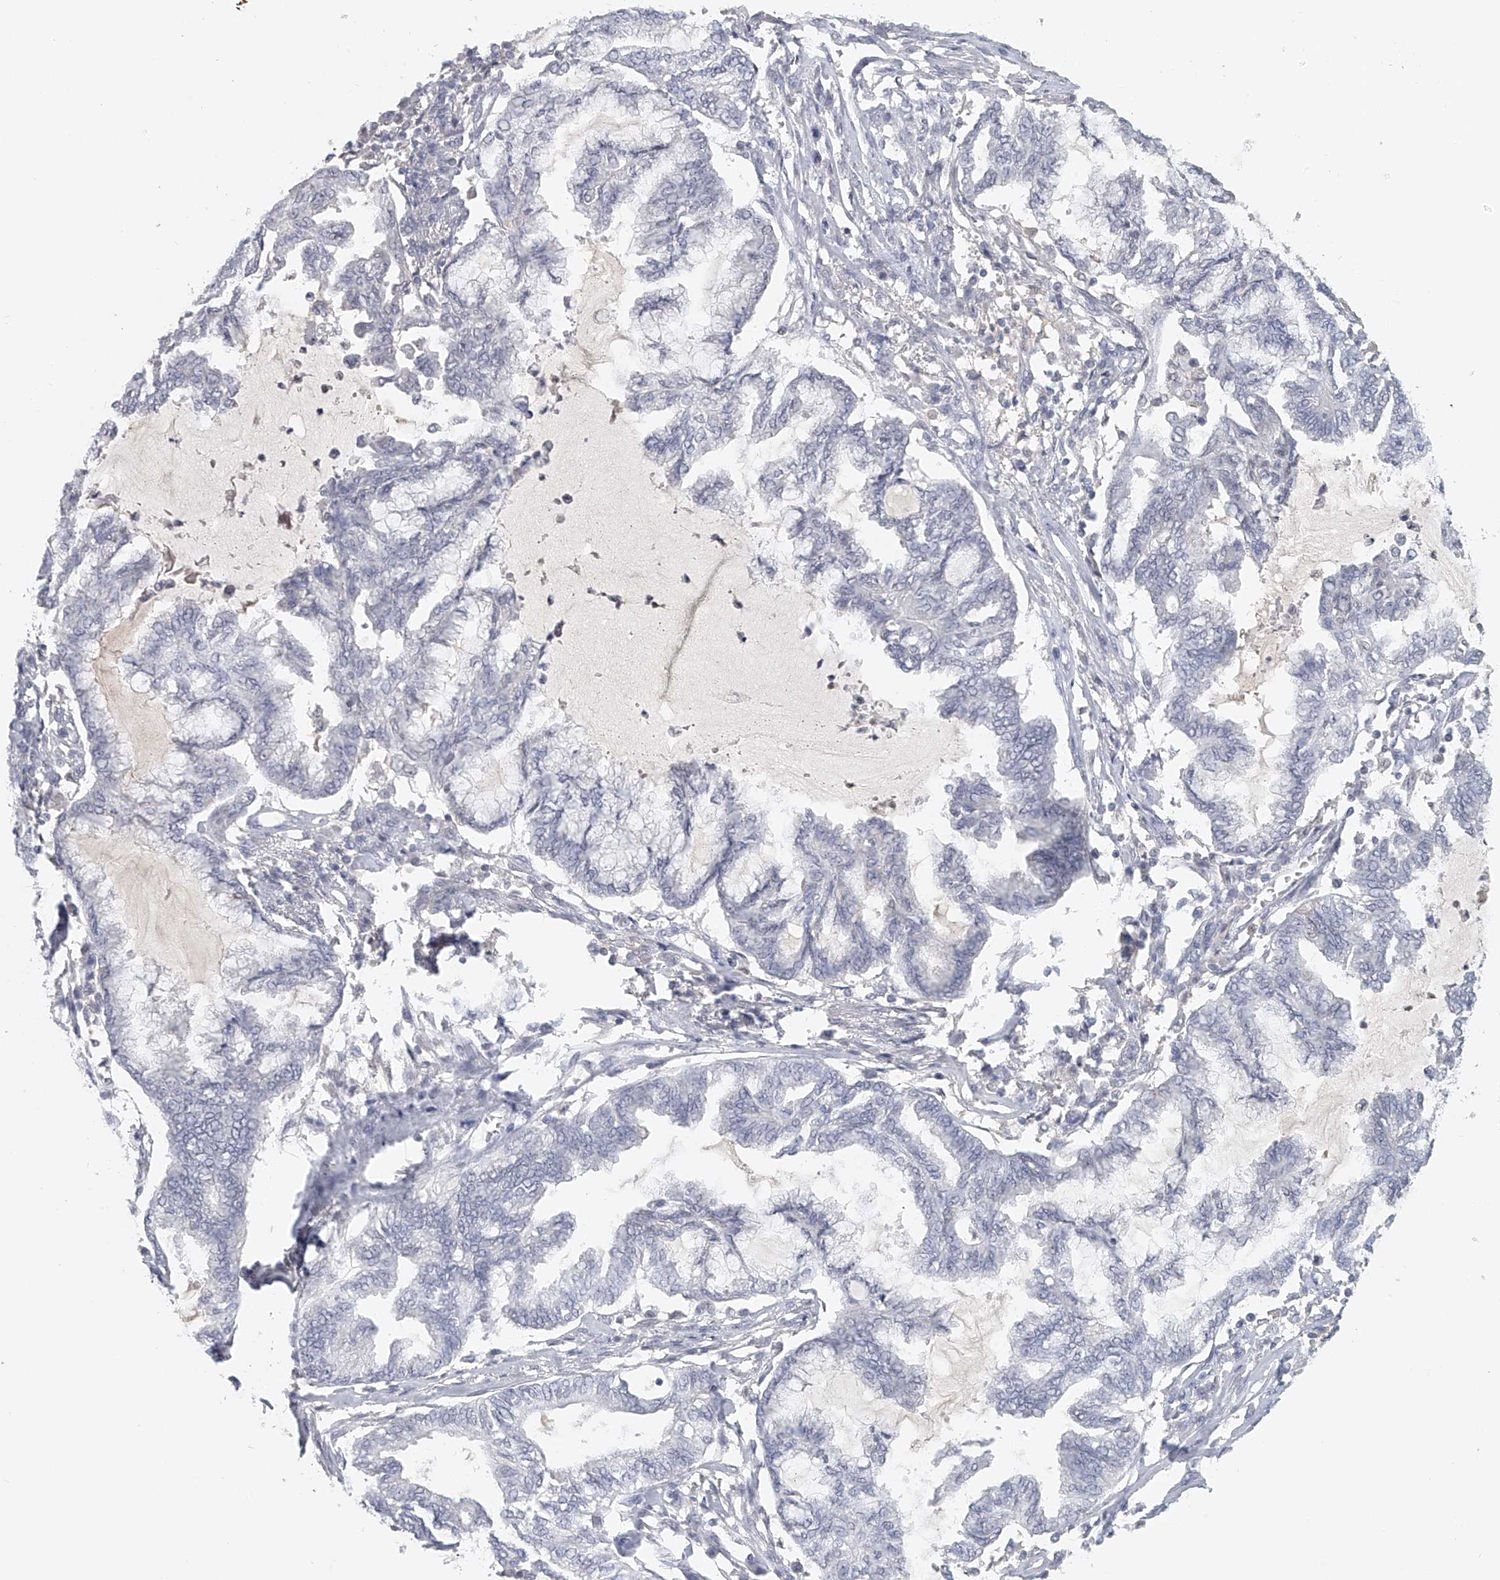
{"staining": {"intensity": "negative", "quantity": "none", "location": "none"}, "tissue": "endometrial cancer", "cell_type": "Tumor cells", "image_type": "cancer", "snomed": [{"axis": "morphology", "description": "Adenocarcinoma, NOS"}, {"axis": "topography", "description": "Endometrium"}], "caption": "Tumor cells are negative for protein expression in human endometrial cancer.", "gene": "DDX43", "patient": {"sex": "female", "age": 86}}